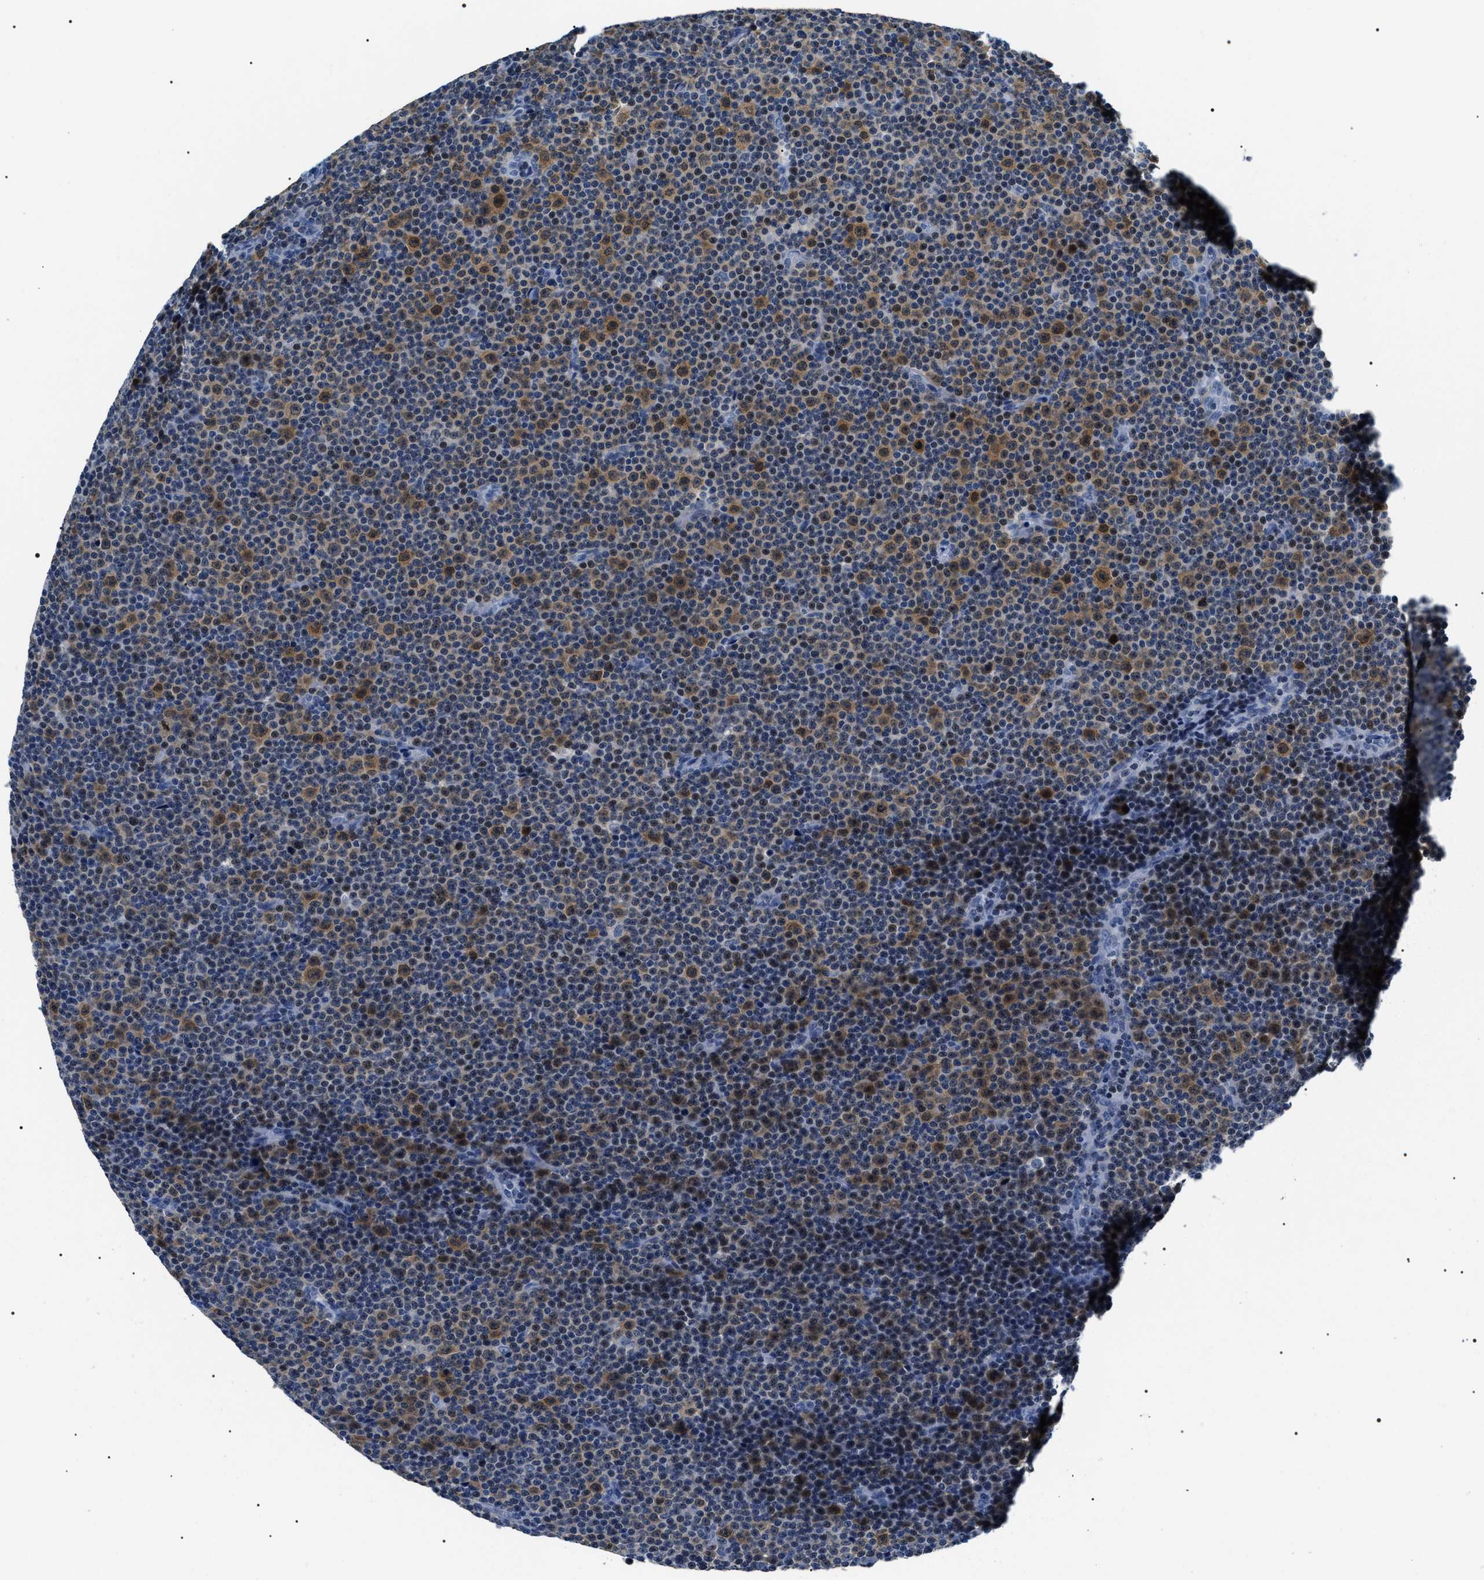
{"staining": {"intensity": "moderate", "quantity": "<25%", "location": "cytoplasmic/membranous,nuclear"}, "tissue": "lymphoma", "cell_type": "Tumor cells", "image_type": "cancer", "snomed": [{"axis": "morphology", "description": "Malignant lymphoma, non-Hodgkin's type, Low grade"}, {"axis": "topography", "description": "Lymph node"}], "caption": "Immunohistochemistry (IHC) (DAB (3,3'-diaminobenzidine)) staining of malignant lymphoma, non-Hodgkin's type (low-grade) displays moderate cytoplasmic/membranous and nuclear protein expression in about <25% of tumor cells. (Brightfield microscopy of DAB IHC at high magnification).", "gene": "BAG2", "patient": {"sex": "female", "age": 67}}